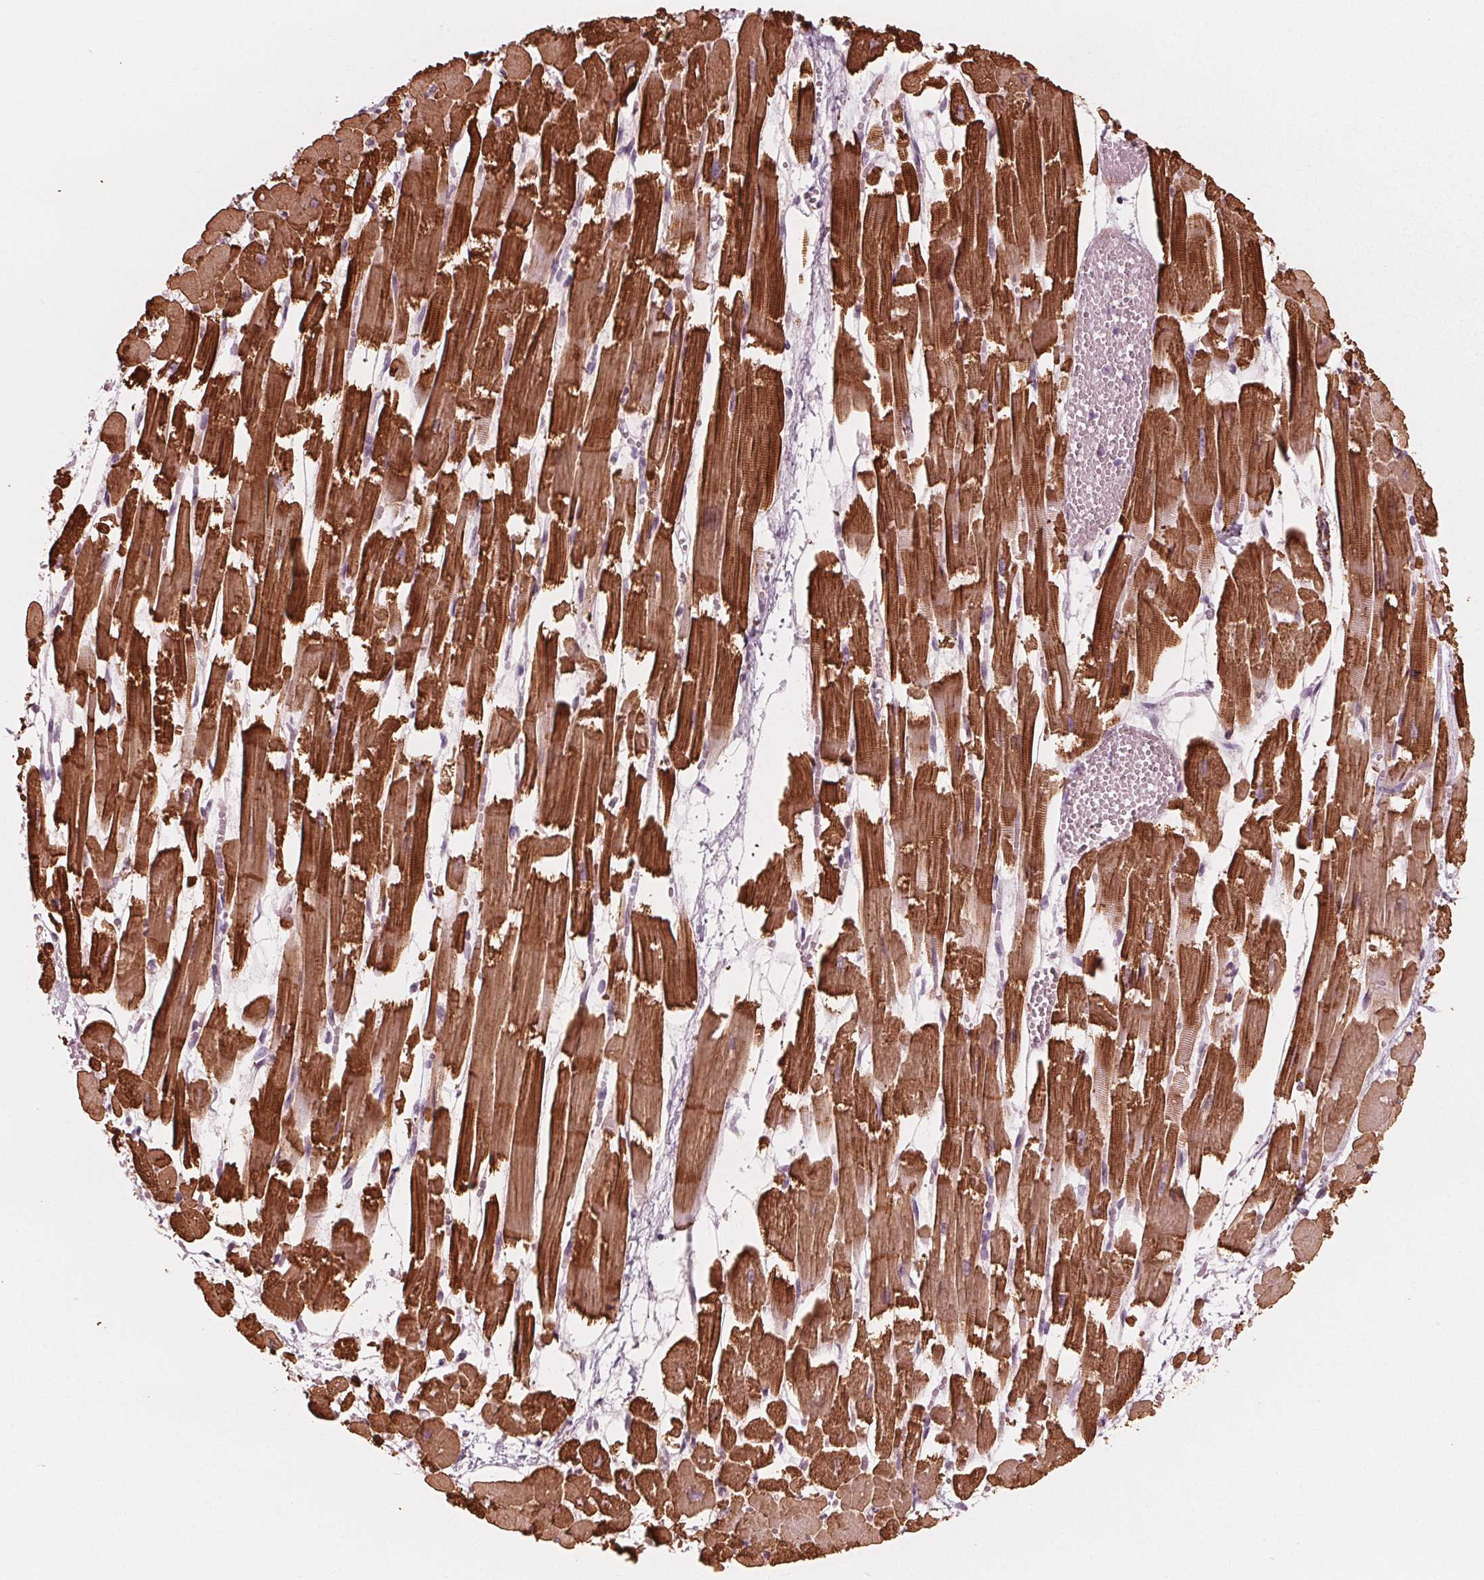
{"staining": {"intensity": "strong", "quantity": ">75%", "location": "cytoplasmic/membranous"}, "tissue": "heart muscle", "cell_type": "Cardiomyocytes", "image_type": "normal", "snomed": [{"axis": "morphology", "description": "Normal tissue, NOS"}, {"axis": "topography", "description": "Heart"}], "caption": "The micrograph displays staining of normal heart muscle, revealing strong cytoplasmic/membranous protein expression (brown color) within cardiomyocytes.", "gene": "MIER3", "patient": {"sex": "female", "age": 52}}